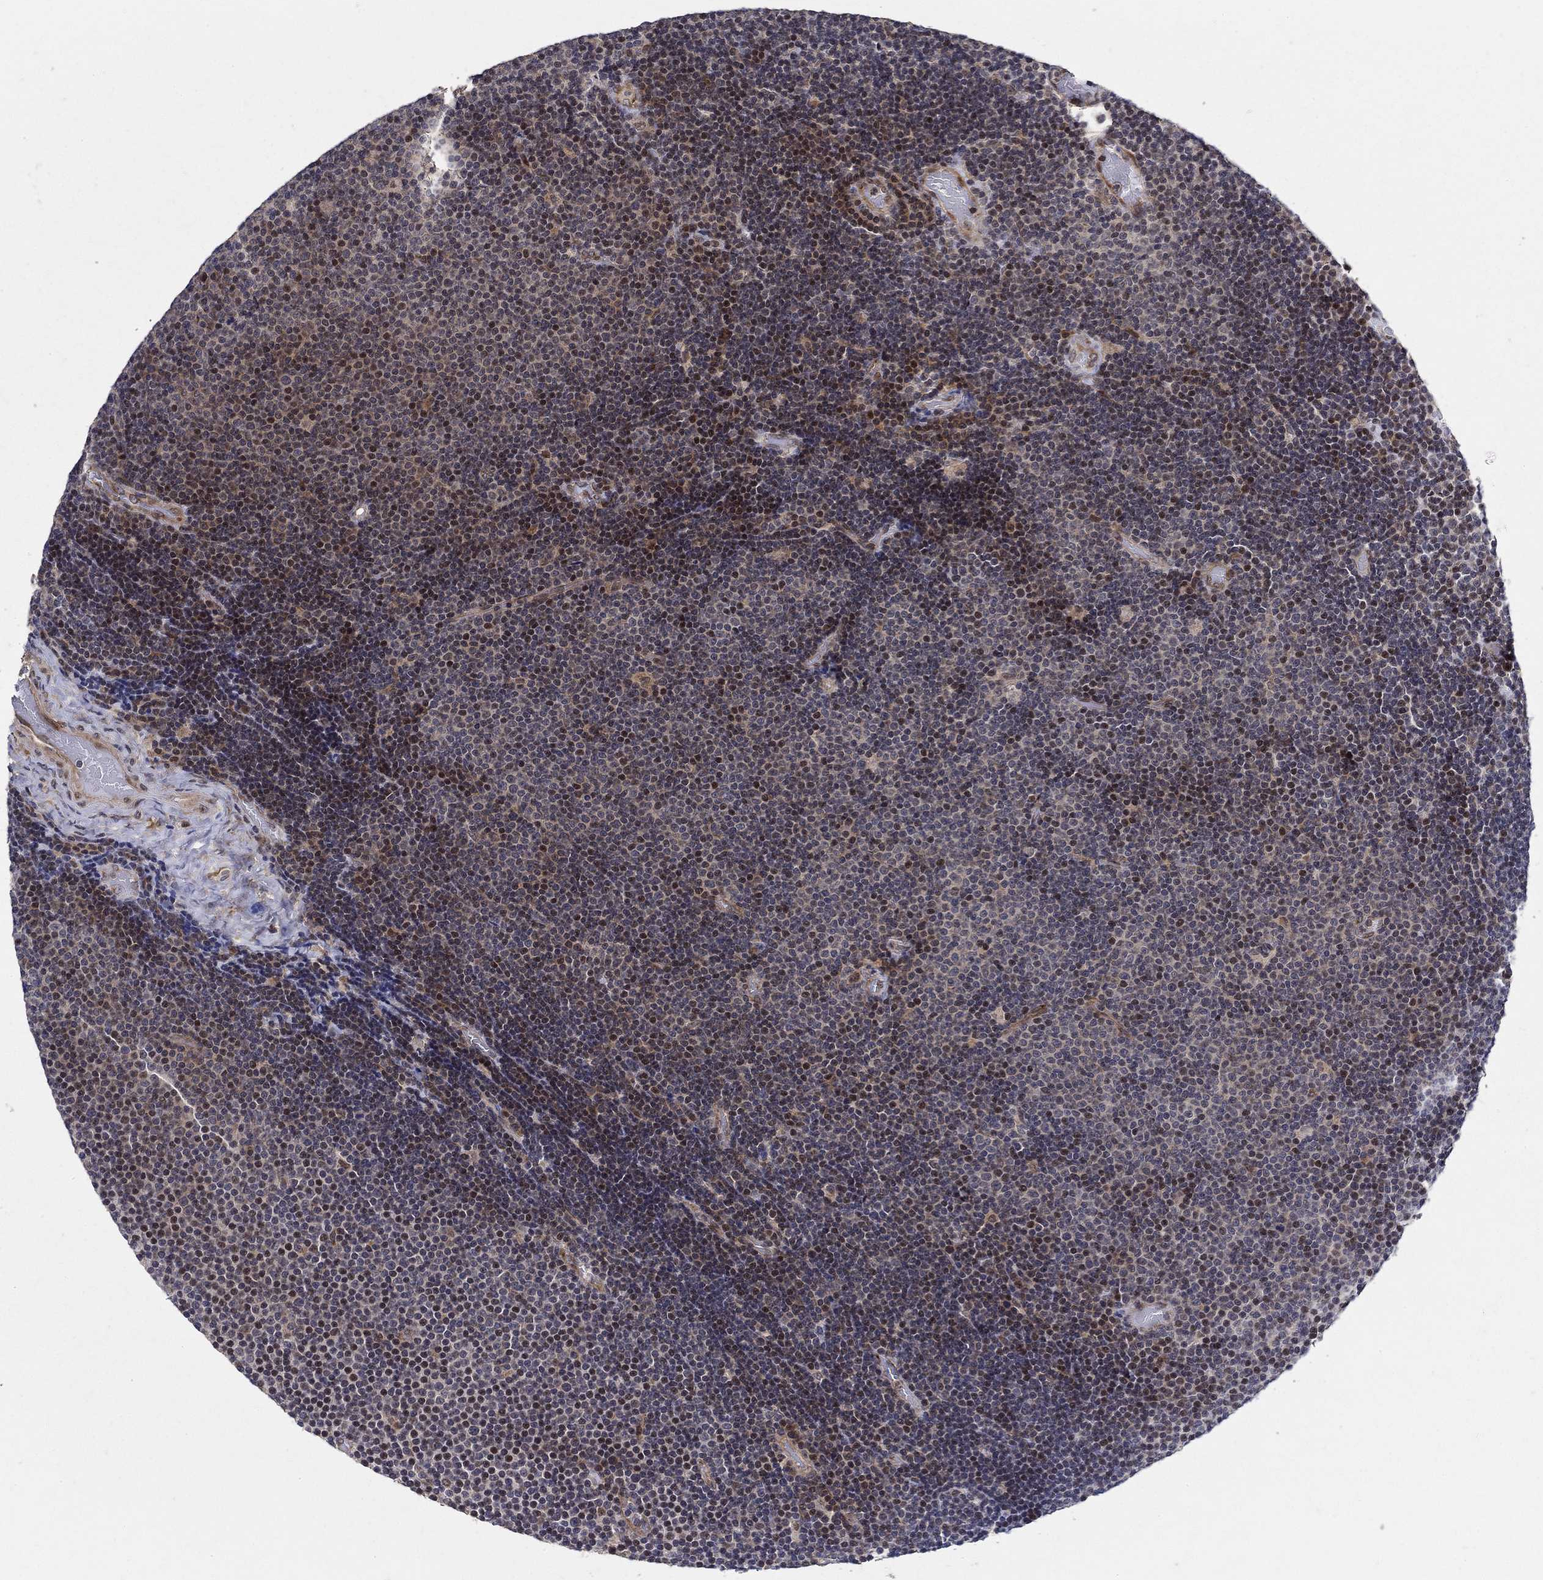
{"staining": {"intensity": "moderate", "quantity": "<25%", "location": "cytoplasmic/membranous"}, "tissue": "lymphoma", "cell_type": "Tumor cells", "image_type": "cancer", "snomed": [{"axis": "morphology", "description": "Malignant lymphoma, non-Hodgkin's type, Low grade"}, {"axis": "topography", "description": "Brain"}], "caption": "Lymphoma was stained to show a protein in brown. There is low levels of moderate cytoplasmic/membranous positivity in about <25% of tumor cells. The protein of interest is shown in brown color, while the nuclei are stained blue.", "gene": "ZNF594", "patient": {"sex": "female", "age": 66}}